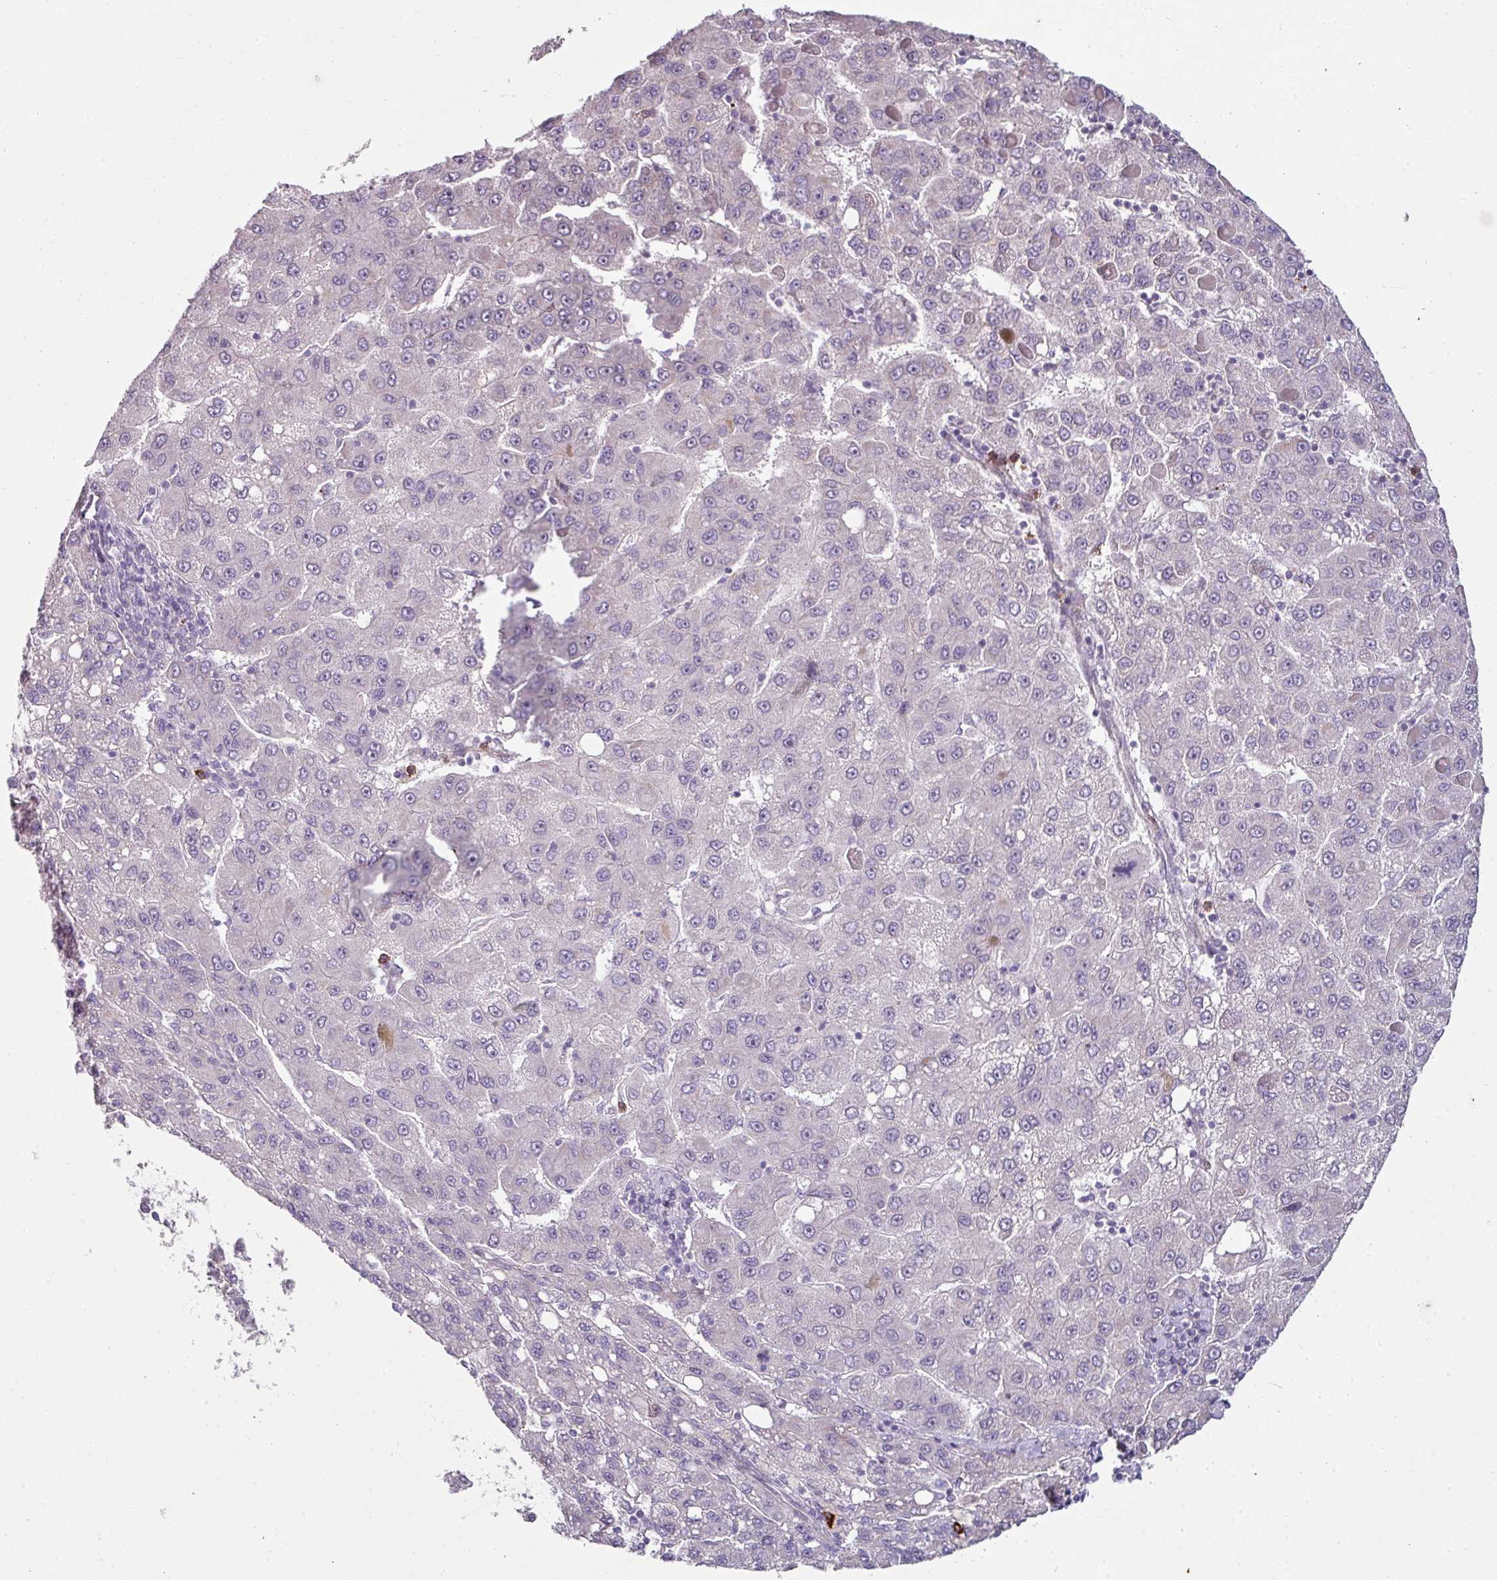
{"staining": {"intensity": "negative", "quantity": "none", "location": "none"}, "tissue": "liver cancer", "cell_type": "Tumor cells", "image_type": "cancer", "snomed": [{"axis": "morphology", "description": "Carcinoma, Hepatocellular, NOS"}, {"axis": "topography", "description": "Liver"}], "caption": "This histopathology image is of liver hepatocellular carcinoma stained with IHC to label a protein in brown with the nuclei are counter-stained blue. There is no positivity in tumor cells. (Immunohistochemistry, brightfield microscopy, high magnification).", "gene": "FHAD1", "patient": {"sex": "female", "age": 82}}